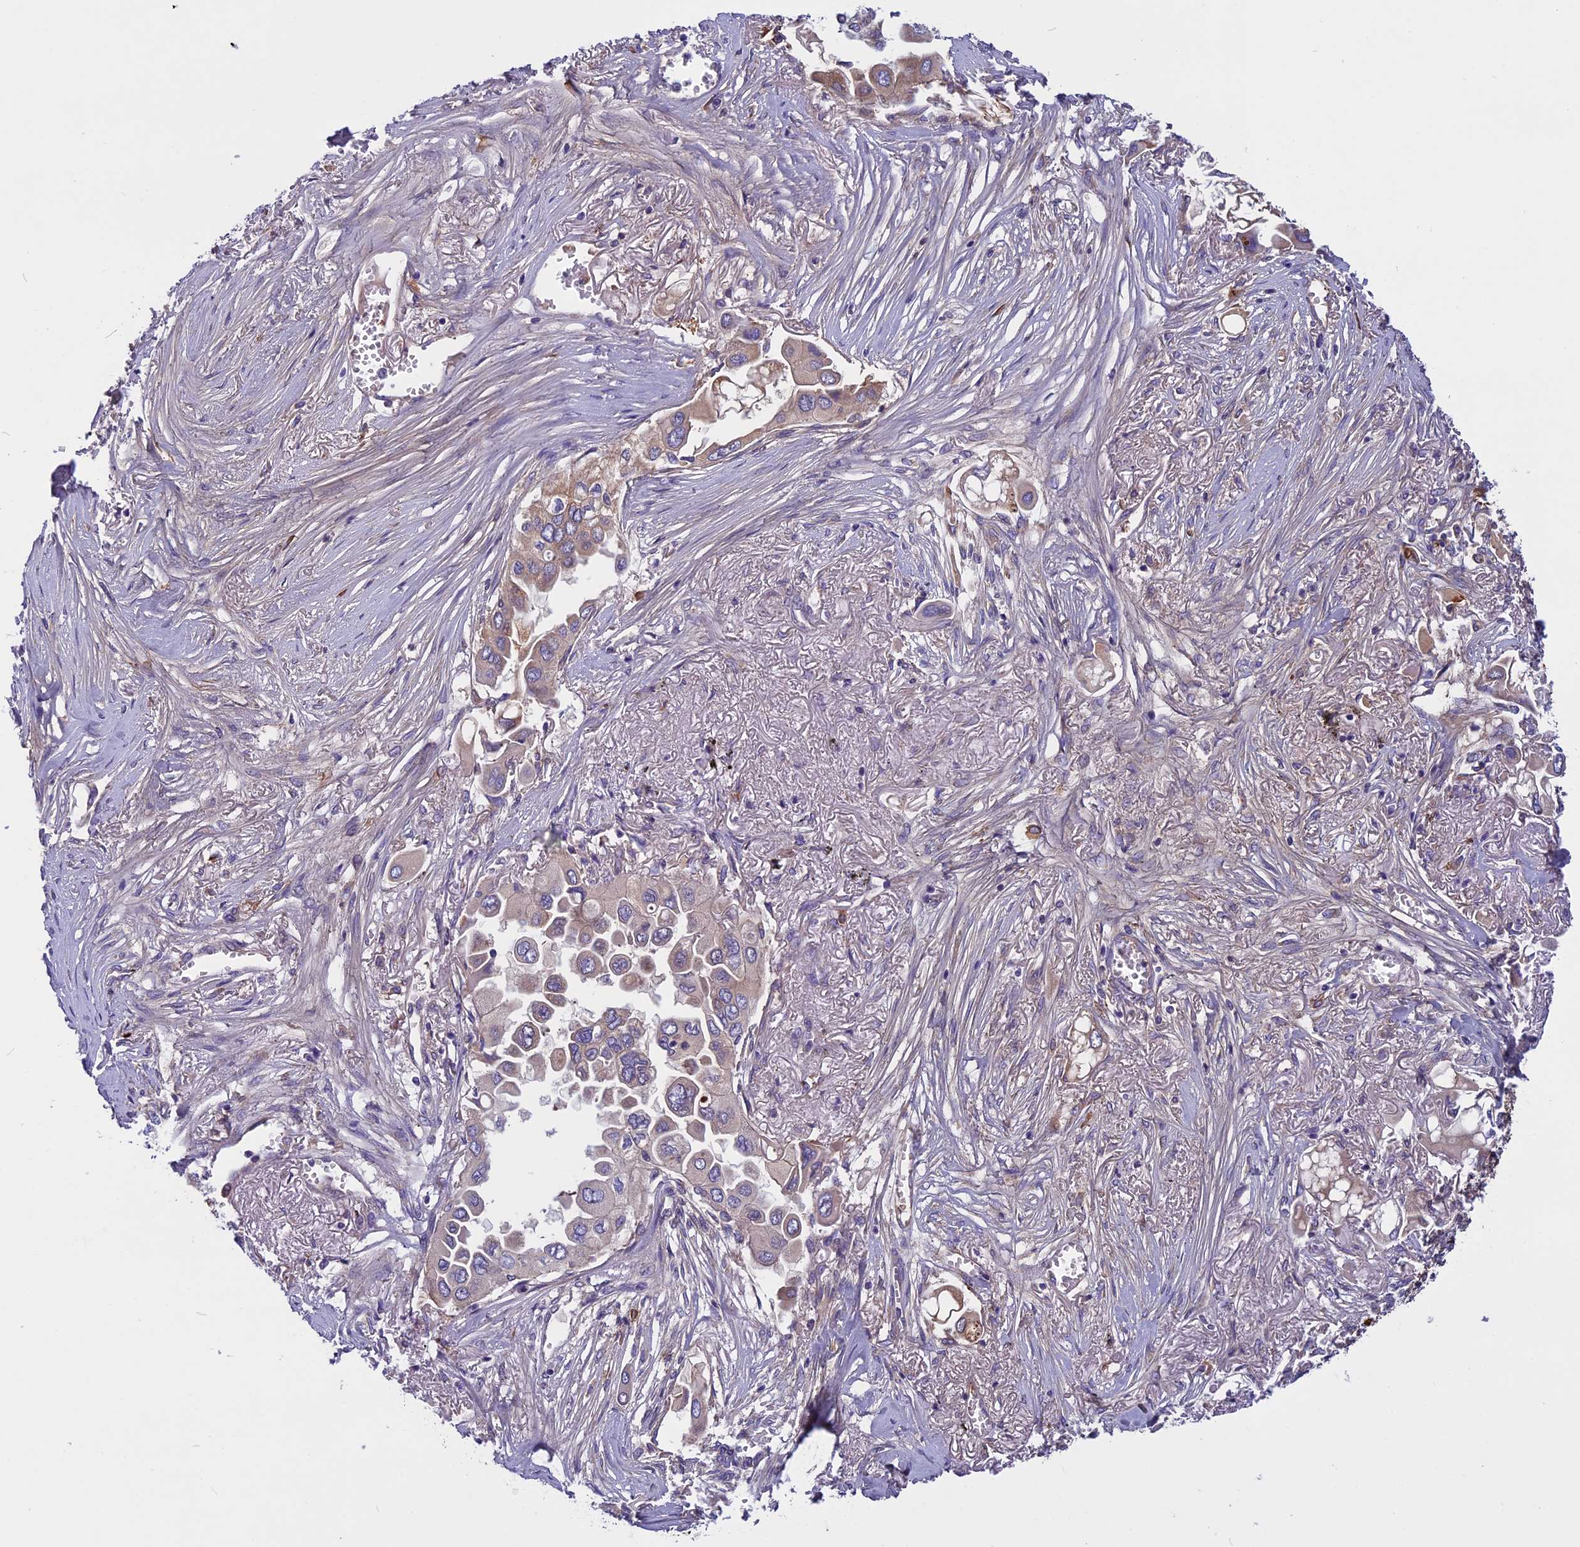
{"staining": {"intensity": "weak", "quantity": ">75%", "location": "cytoplasmic/membranous"}, "tissue": "lung cancer", "cell_type": "Tumor cells", "image_type": "cancer", "snomed": [{"axis": "morphology", "description": "Adenocarcinoma, NOS"}, {"axis": "topography", "description": "Lung"}], "caption": "Protein staining of adenocarcinoma (lung) tissue reveals weak cytoplasmic/membranous expression in approximately >75% of tumor cells. (IHC, brightfield microscopy, high magnification).", "gene": "DCTN5", "patient": {"sex": "female", "age": 76}}